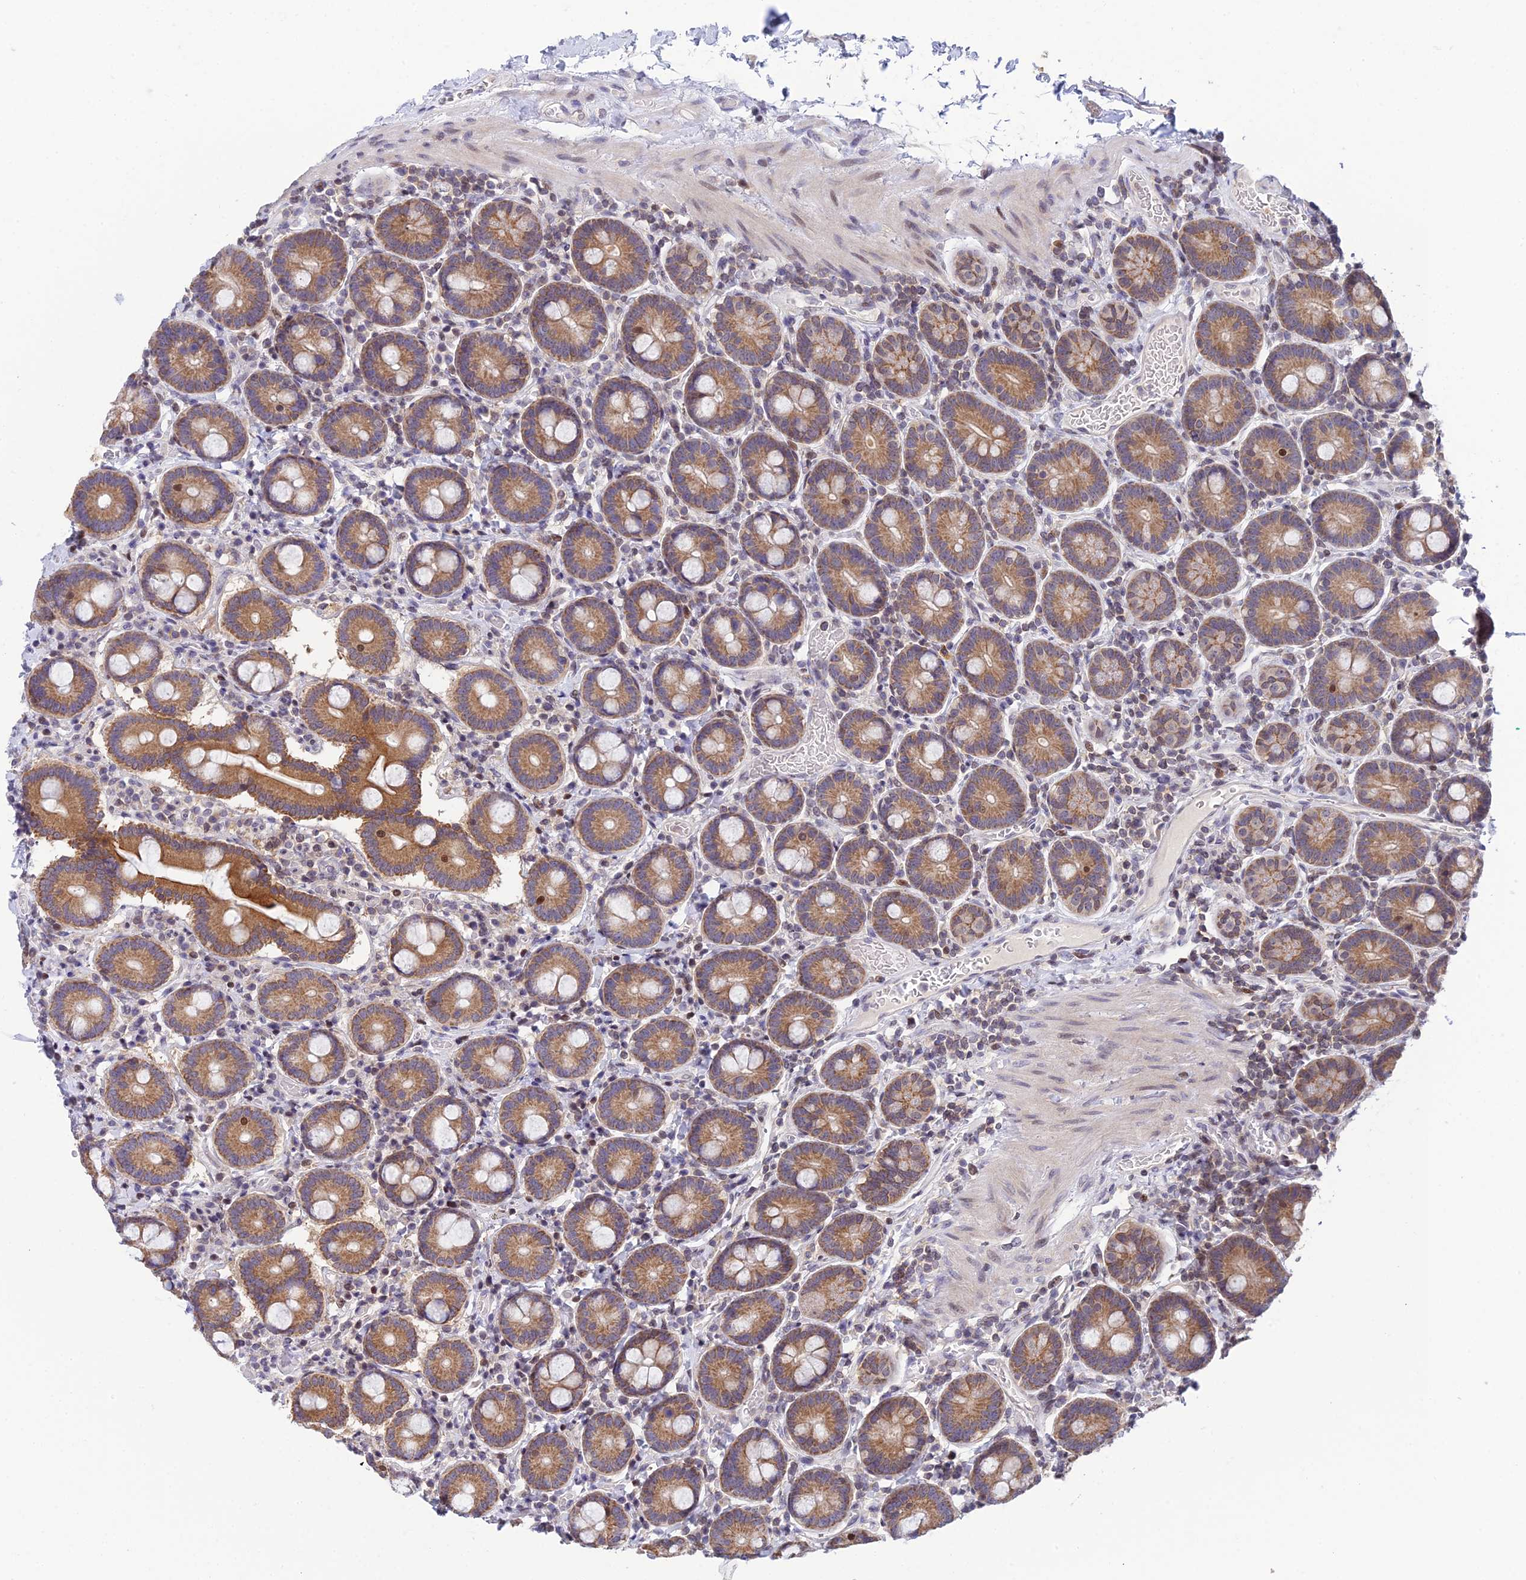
{"staining": {"intensity": "strong", "quantity": ">75%", "location": "cytoplasmic/membranous"}, "tissue": "duodenum", "cell_type": "Glandular cells", "image_type": "normal", "snomed": [{"axis": "morphology", "description": "Normal tissue, NOS"}, {"axis": "topography", "description": "Duodenum"}], "caption": "IHC (DAB (3,3'-diaminobenzidine)) staining of benign human duodenum reveals strong cytoplasmic/membranous protein staining in approximately >75% of glandular cells.", "gene": "ELOA2", "patient": {"sex": "male", "age": 55}}